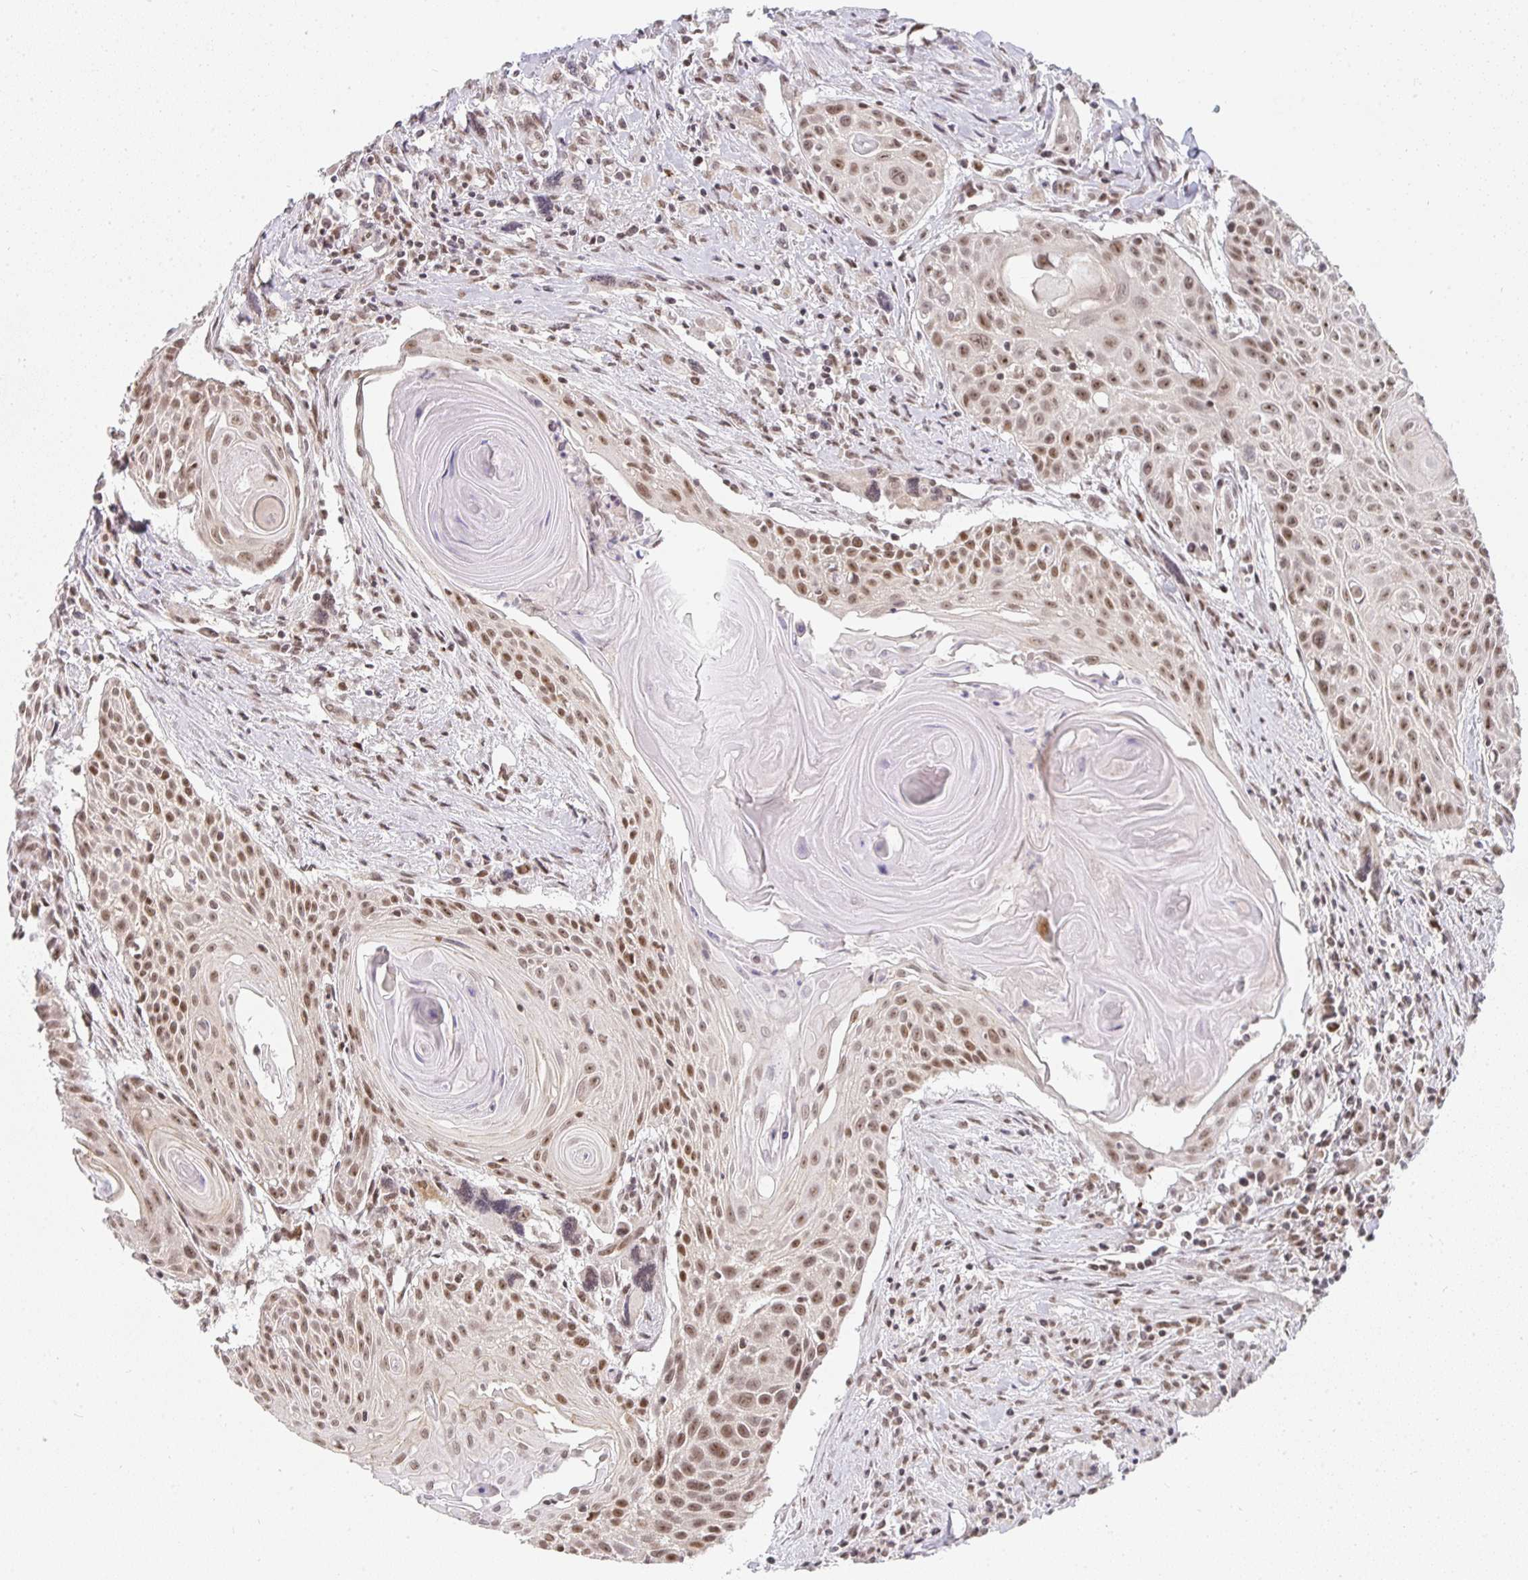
{"staining": {"intensity": "moderate", "quantity": ">75%", "location": "nuclear"}, "tissue": "head and neck cancer", "cell_type": "Tumor cells", "image_type": "cancer", "snomed": [{"axis": "morphology", "description": "Squamous cell carcinoma, NOS"}, {"axis": "topography", "description": "Lymph node"}, {"axis": "topography", "description": "Salivary gland"}, {"axis": "topography", "description": "Head-Neck"}], "caption": "Immunohistochemistry (DAB) staining of human head and neck cancer shows moderate nuclear protein expression in approximately >75% of tumor cells.", "gene": "SMARCA2", "patient": {"sex": "female", "age": 74}}